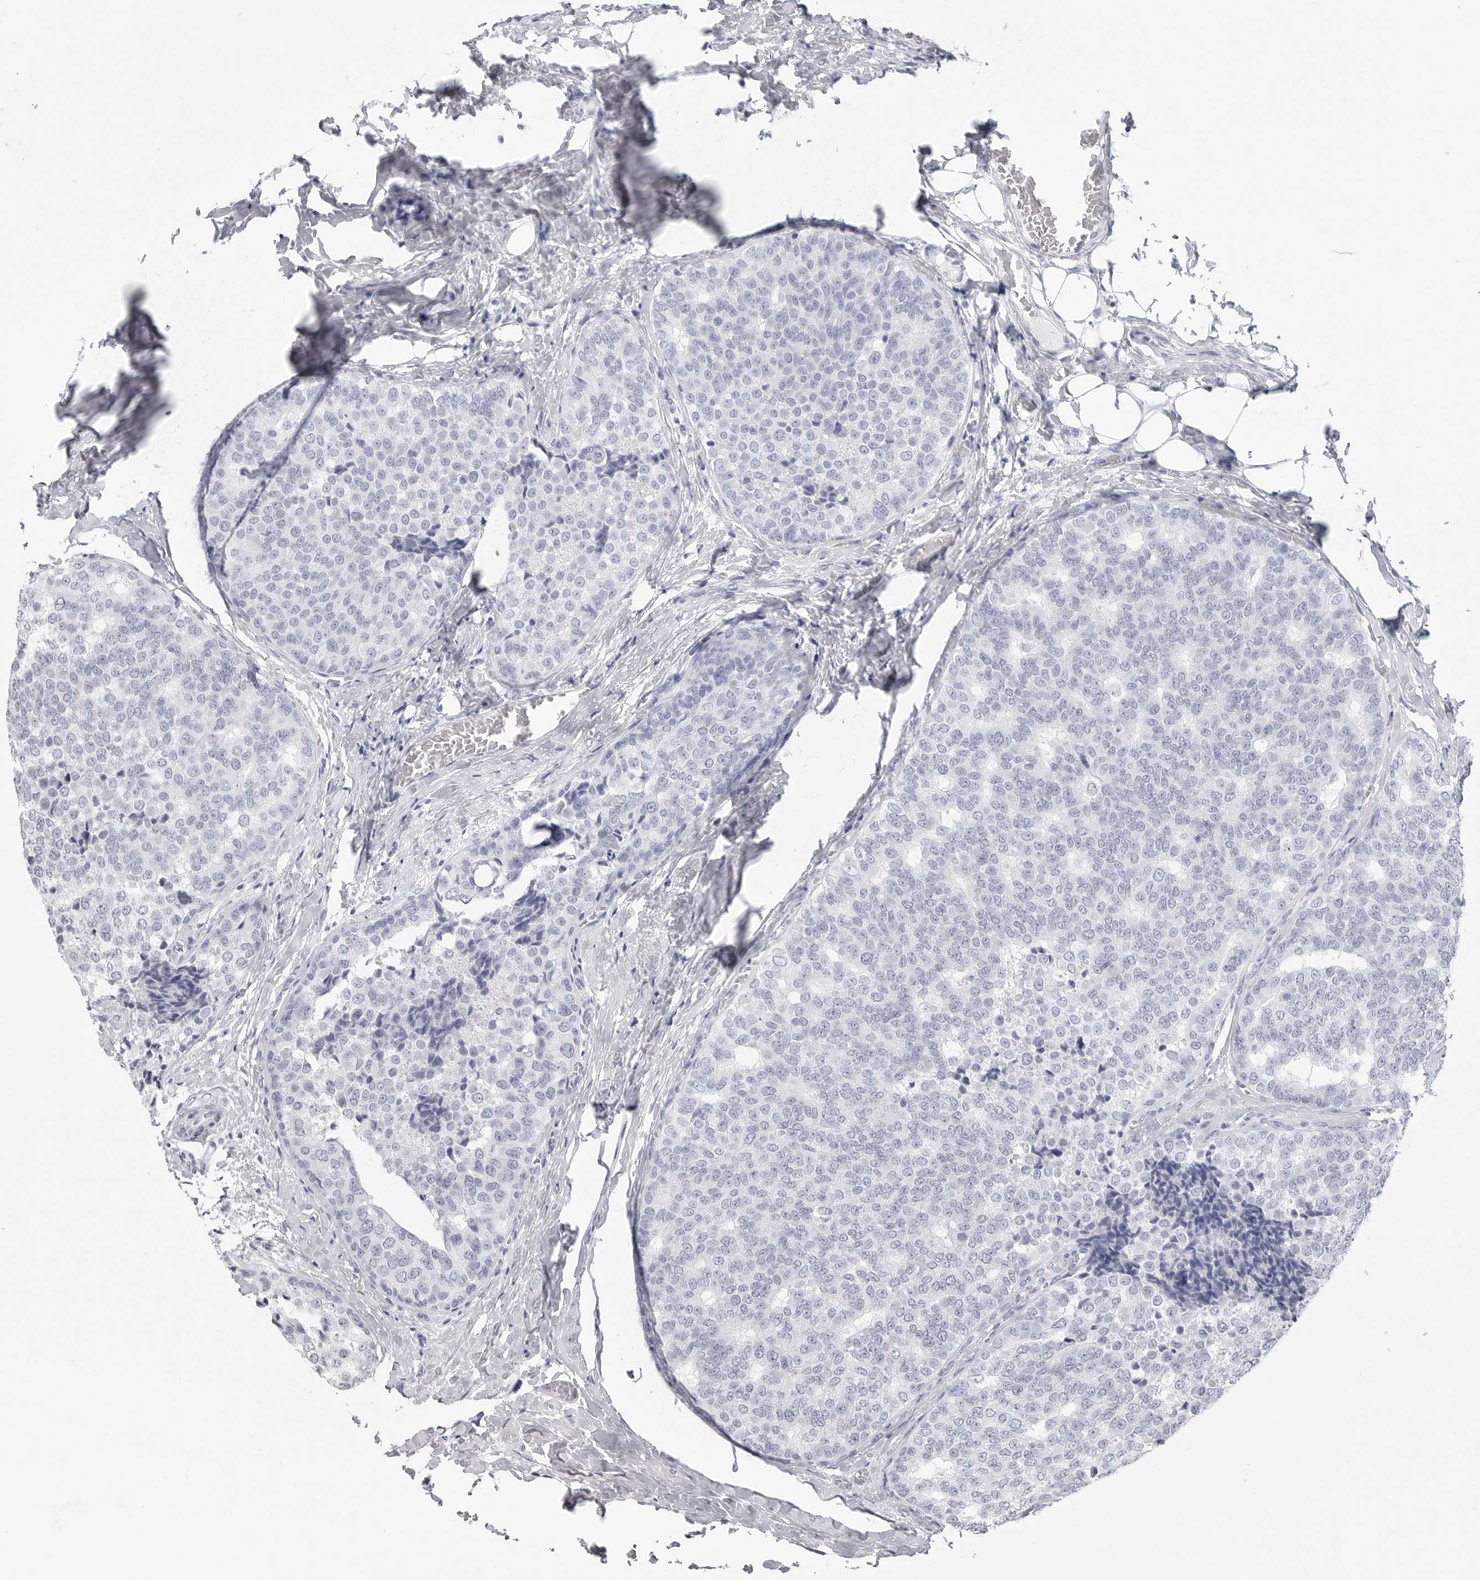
{"staining": {"intensity": "negative", "quantity": "none", "location": "none"}, "tissue": "breast cancer", "cell_type": "Tumor cells", "image_type": "cancer", "snomed": [{"axis": "morphology", "description": "Normal tissue, NOS"}, {"axis": "morphology", "description": "Duct carcinoma"}, {"axis": "topography", "description": "Breast"}], "caption": "Immunohistochemistry (IHC) photomicrograph of breast cancer (infiltrating ductal carcinoma) stained for a protein (brown), which displays no positivity in tumor cells. Nuclei are stained in blue.", "gene": "CSH1", "patient": {"sex": "female", "age": 43}}